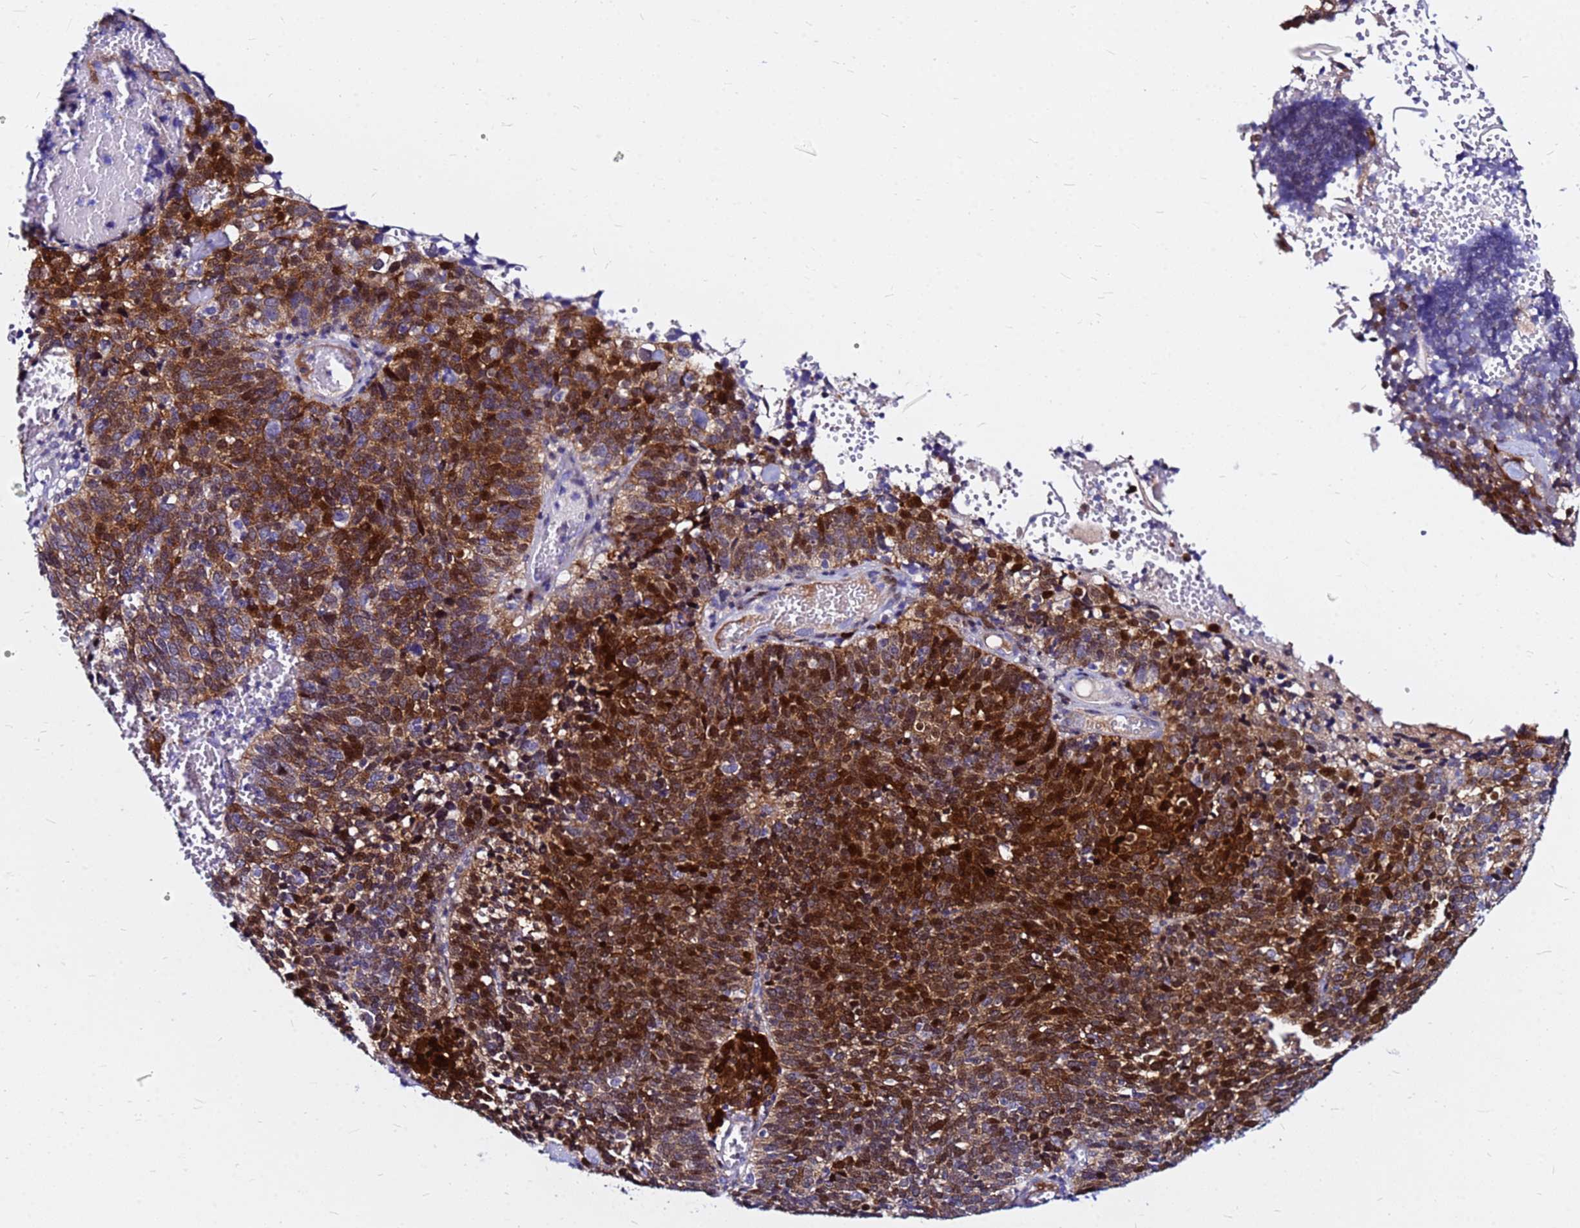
{"staining": {"intensity": "strong", "quantity": "25%-75%", "location": "cytoplasmic/membranous,nuclear"}, "tissue": "cervical cancer", "cell_type": "Tumor cells", "image_type": "cancer", "snomed": [{"axis": "morphology", "description": "Squamous cell carcinoma, NOS"}, {"axis": "topography", "description": "Cervix"}], "caption": "Cervical cancer (squamous cell carcinoma) stained with a protein marker exhibits strong staining in tumor cells.", "gene": "PPP1R14C", "patient": {"sex": "female", "age": 39}}